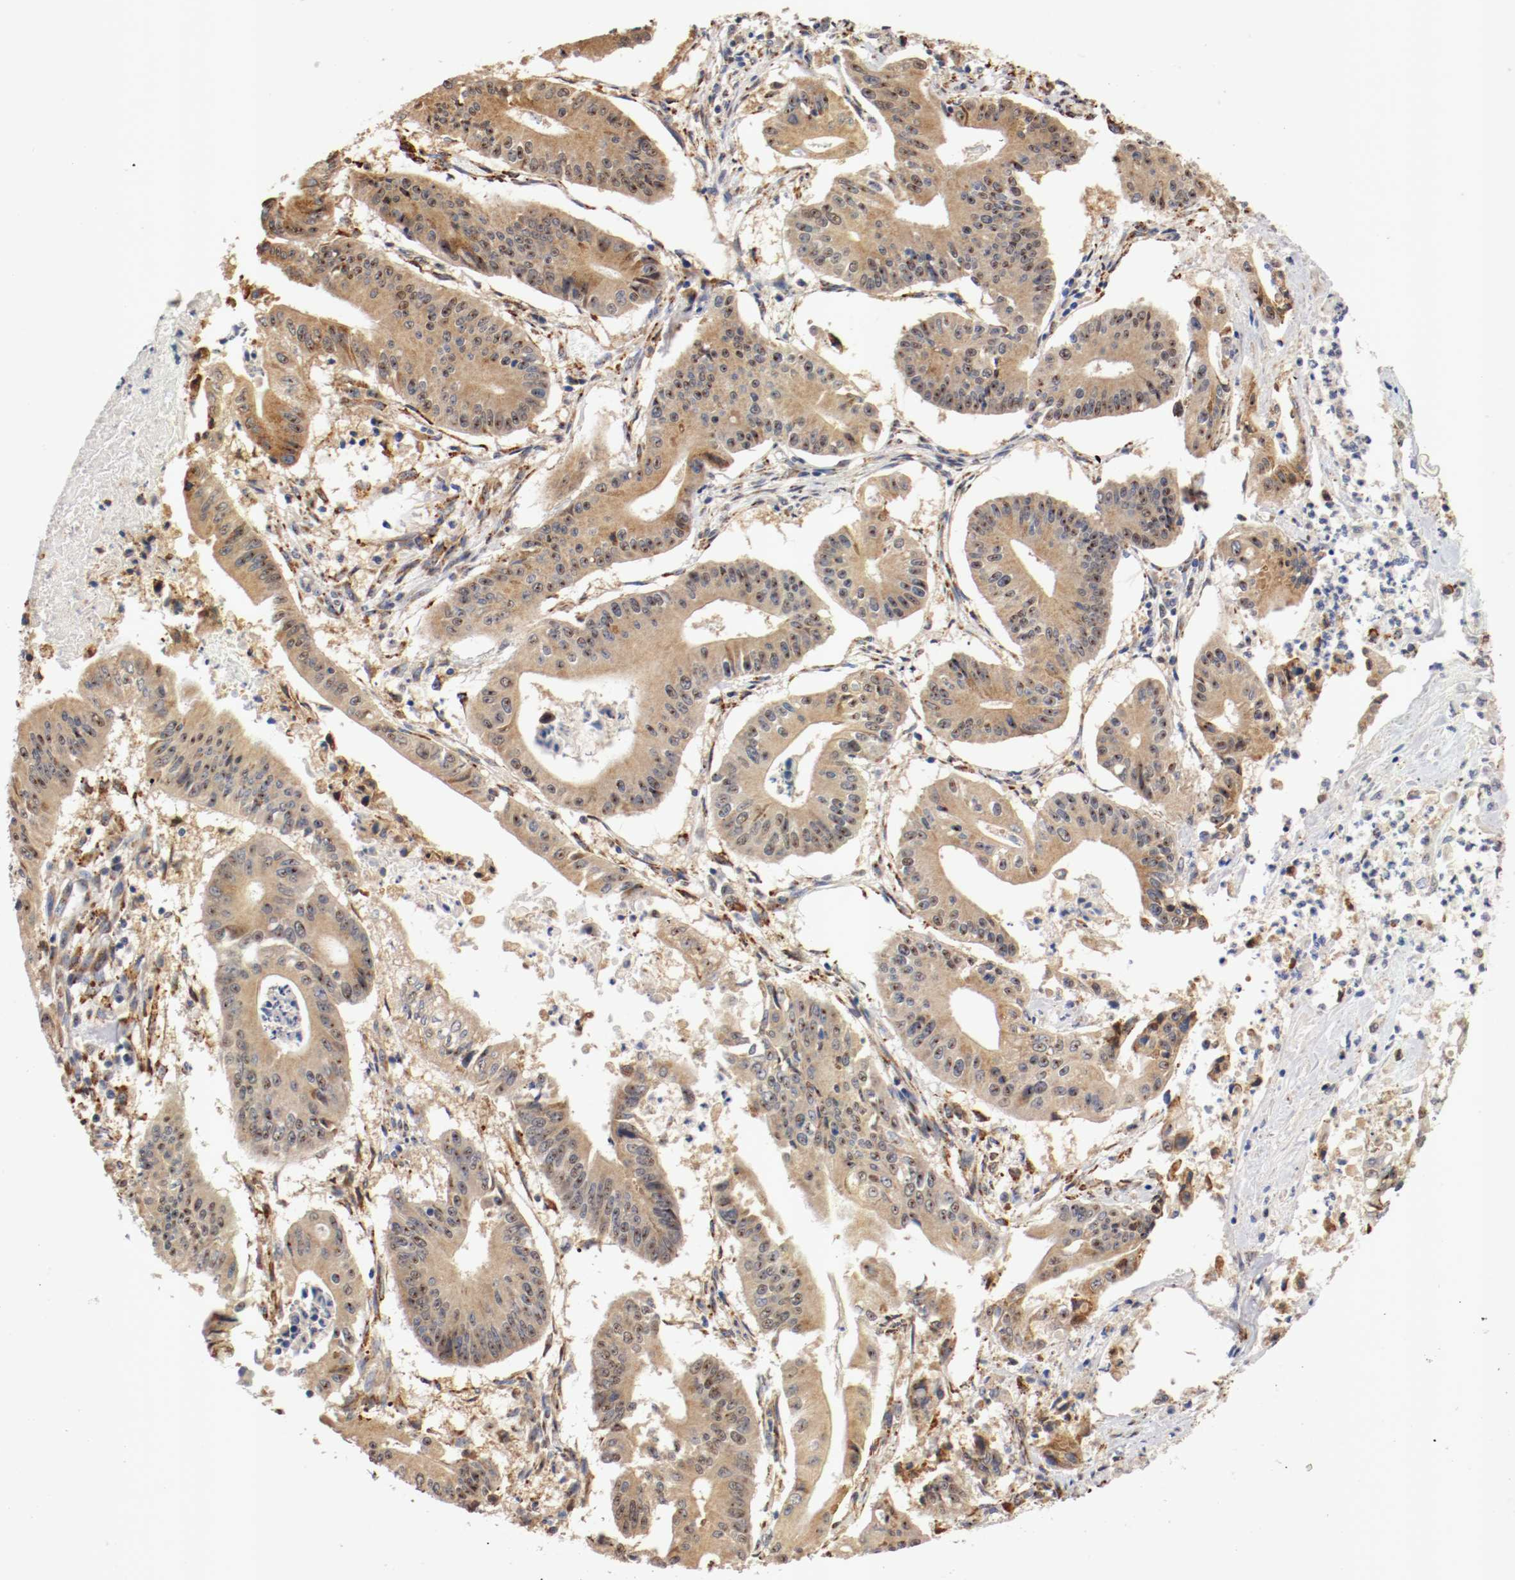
{"staining": {"intensity": "moderate", "quantity": ">75%", "location": "cytoplasmic/membranous"}, "tissue": "pancreatic cancer", "cell_type": "Tumor cells", "image_type": "cancer", "snomed": [{"axis": "morphology", "description": "Normal tissue, NOS"}, {"axis": "topography", "description": "Lymph node"}], "caption": "Immunohistochemistry (IHC) (DAB (3,3'-diaminobenzidine)) staining of pancreatic cancer shows moderate cytoplasmic/membranous protein positivity in about >75% of tumor cells.", "gene": "TNFSF13", "patient": {"sex": "male", "age": 62}}